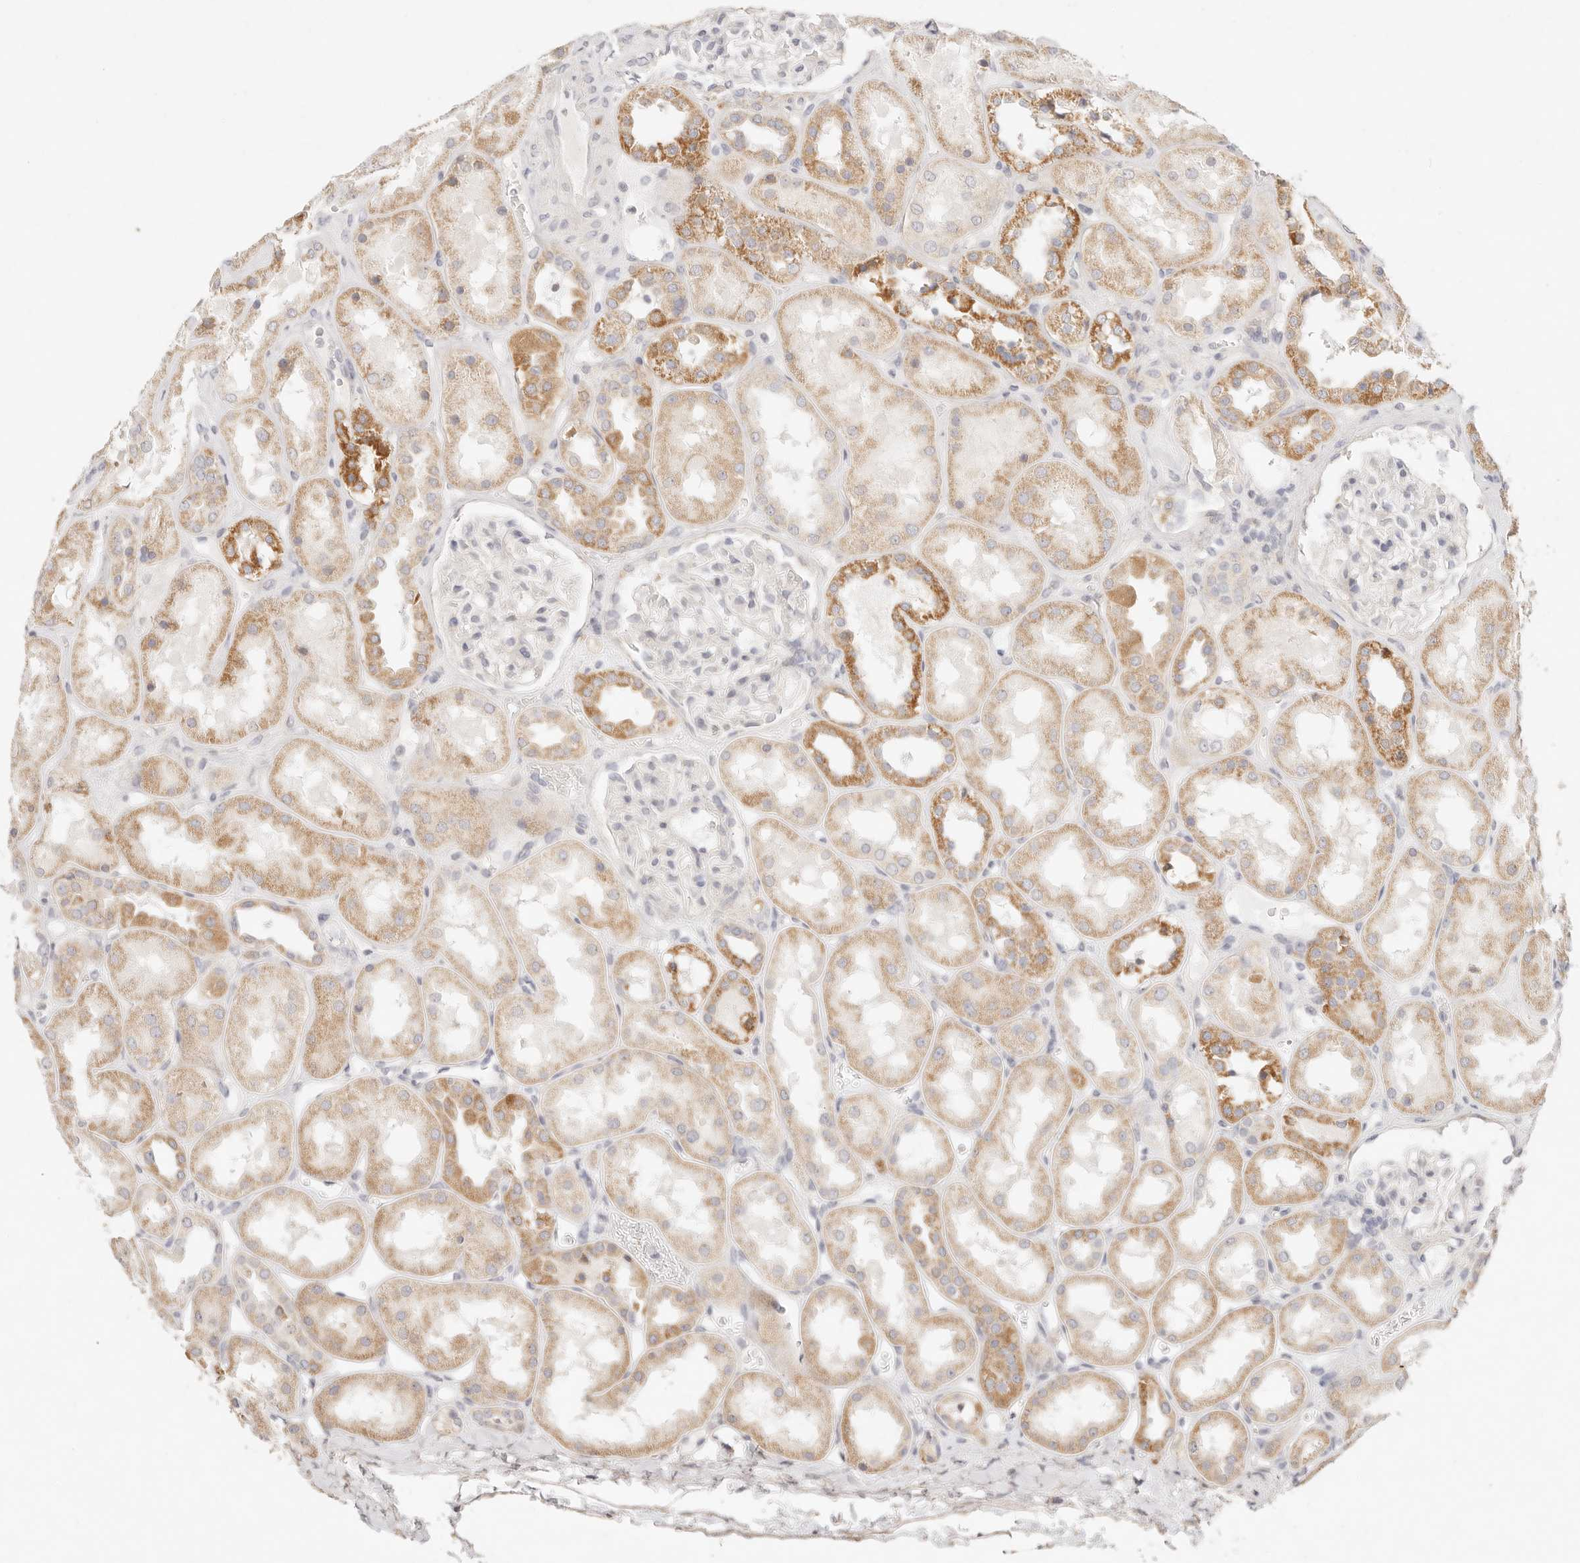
{"staining": {"intensity": "negative", "quantity": "none", "location": "none"}, "tissue": "kidney", "cell_type": "Cells in glomeruli", "image_type": "normal", "snomed": [{"axis": "morphology", "description": "Normal tissue, NOS"}, {"axis": "topography", "description": "Kidney"}], "caption": "There is no significant expression in cells in glomeruli of kidney. (Stains: DAB immunohistochemistry with hematoxylin counter stain, Microscopy: brightfield microscopy at high magnification).", "gene": "GPR156", "patient": {"sex": "male", "age": 70}}